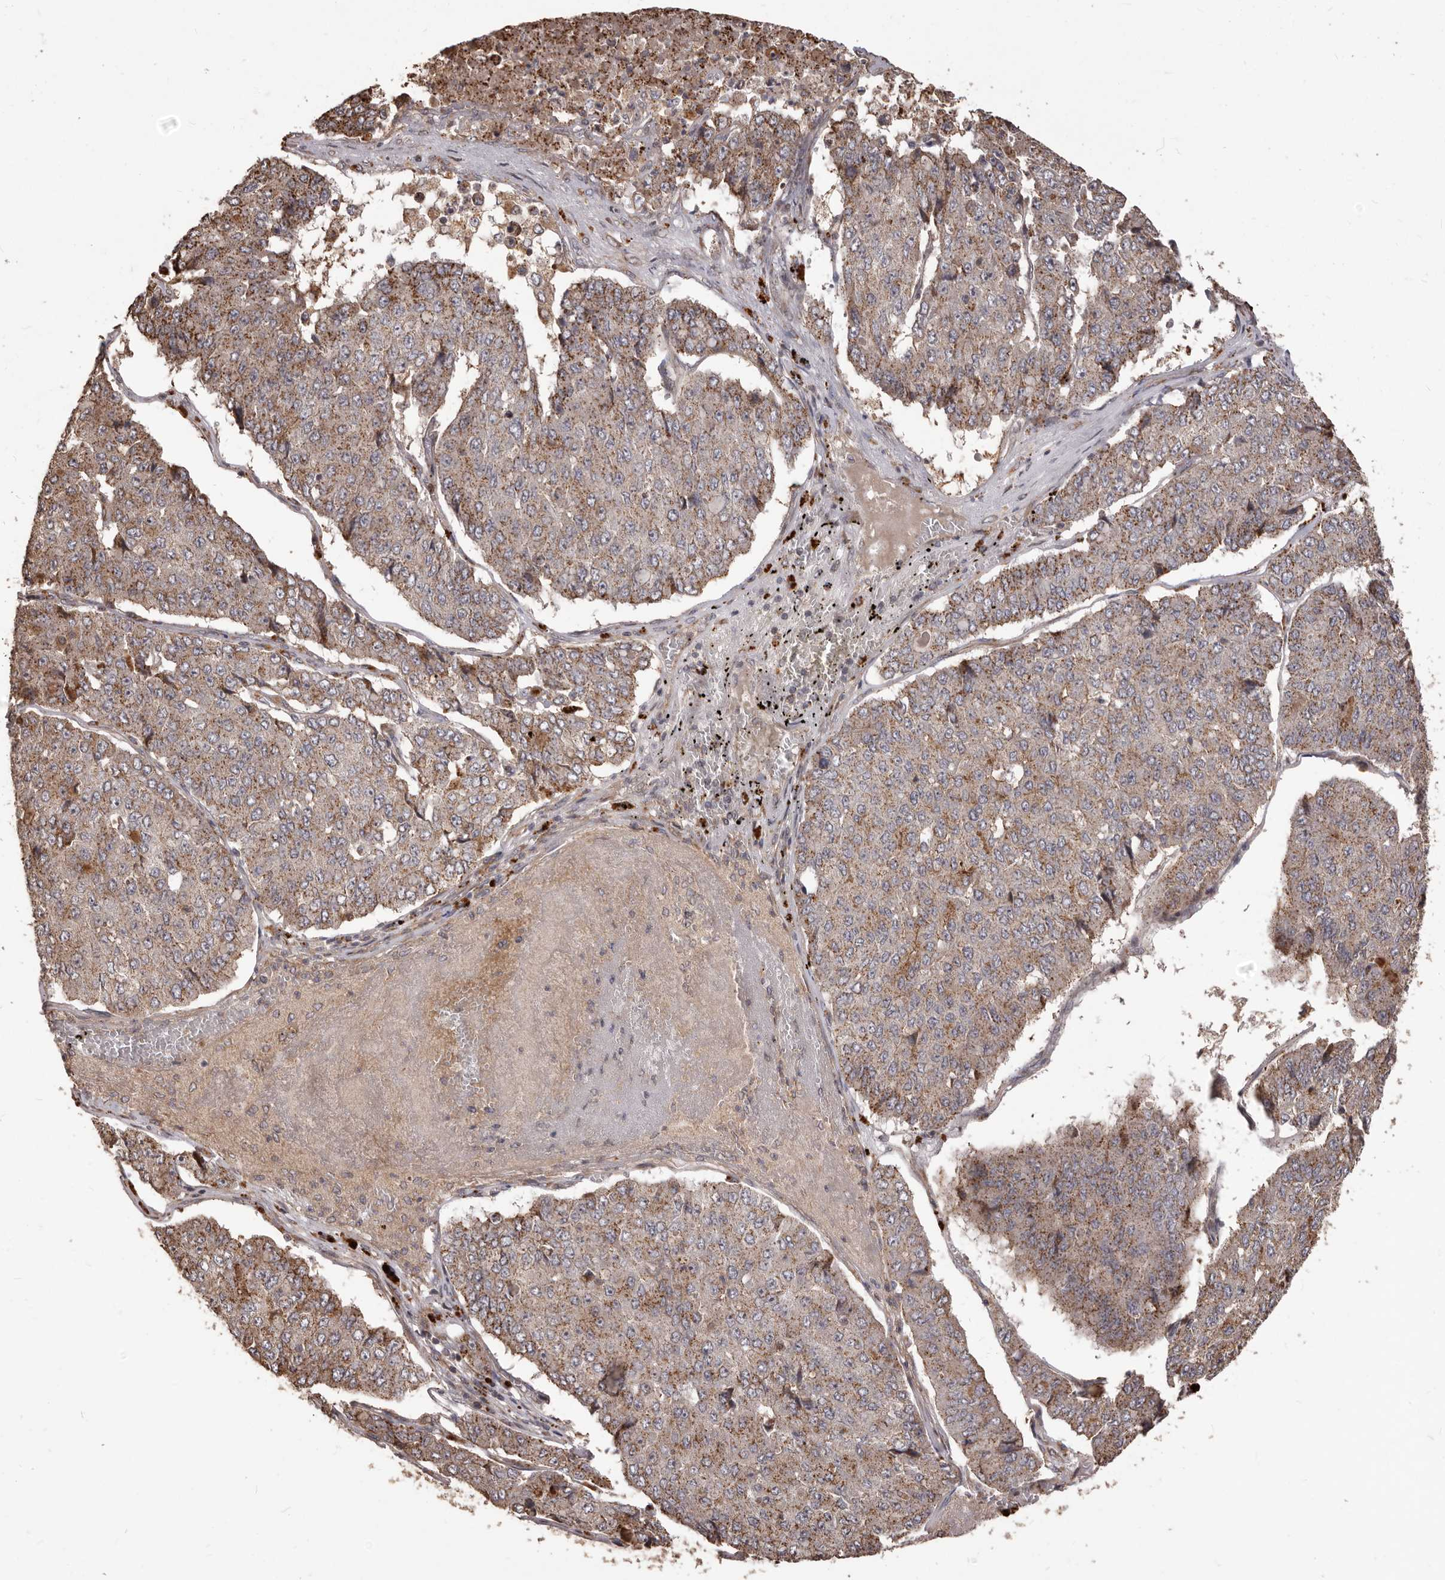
{"staining": {"intensity": "moderate", "quantity": "25%-75%", "location": "cytoplasmic/membranous"}, "tissue": "pancreatic cancer", "cell_type": "Tumor cells", "image_type": "cancer", "snomed": [{"axis": "morphology", "description": "Adenocarcinoma, NOS"}, {"axis": "topography", "description": "Pancreas"}], "caption": "Moderate cytoplasmic/membranous expression is seen in about 25%-75% of tumor cells in pancreatic adenocarcinoma.", "gene": "MTO1", "patient": {"sex": "male", "age": 50}}